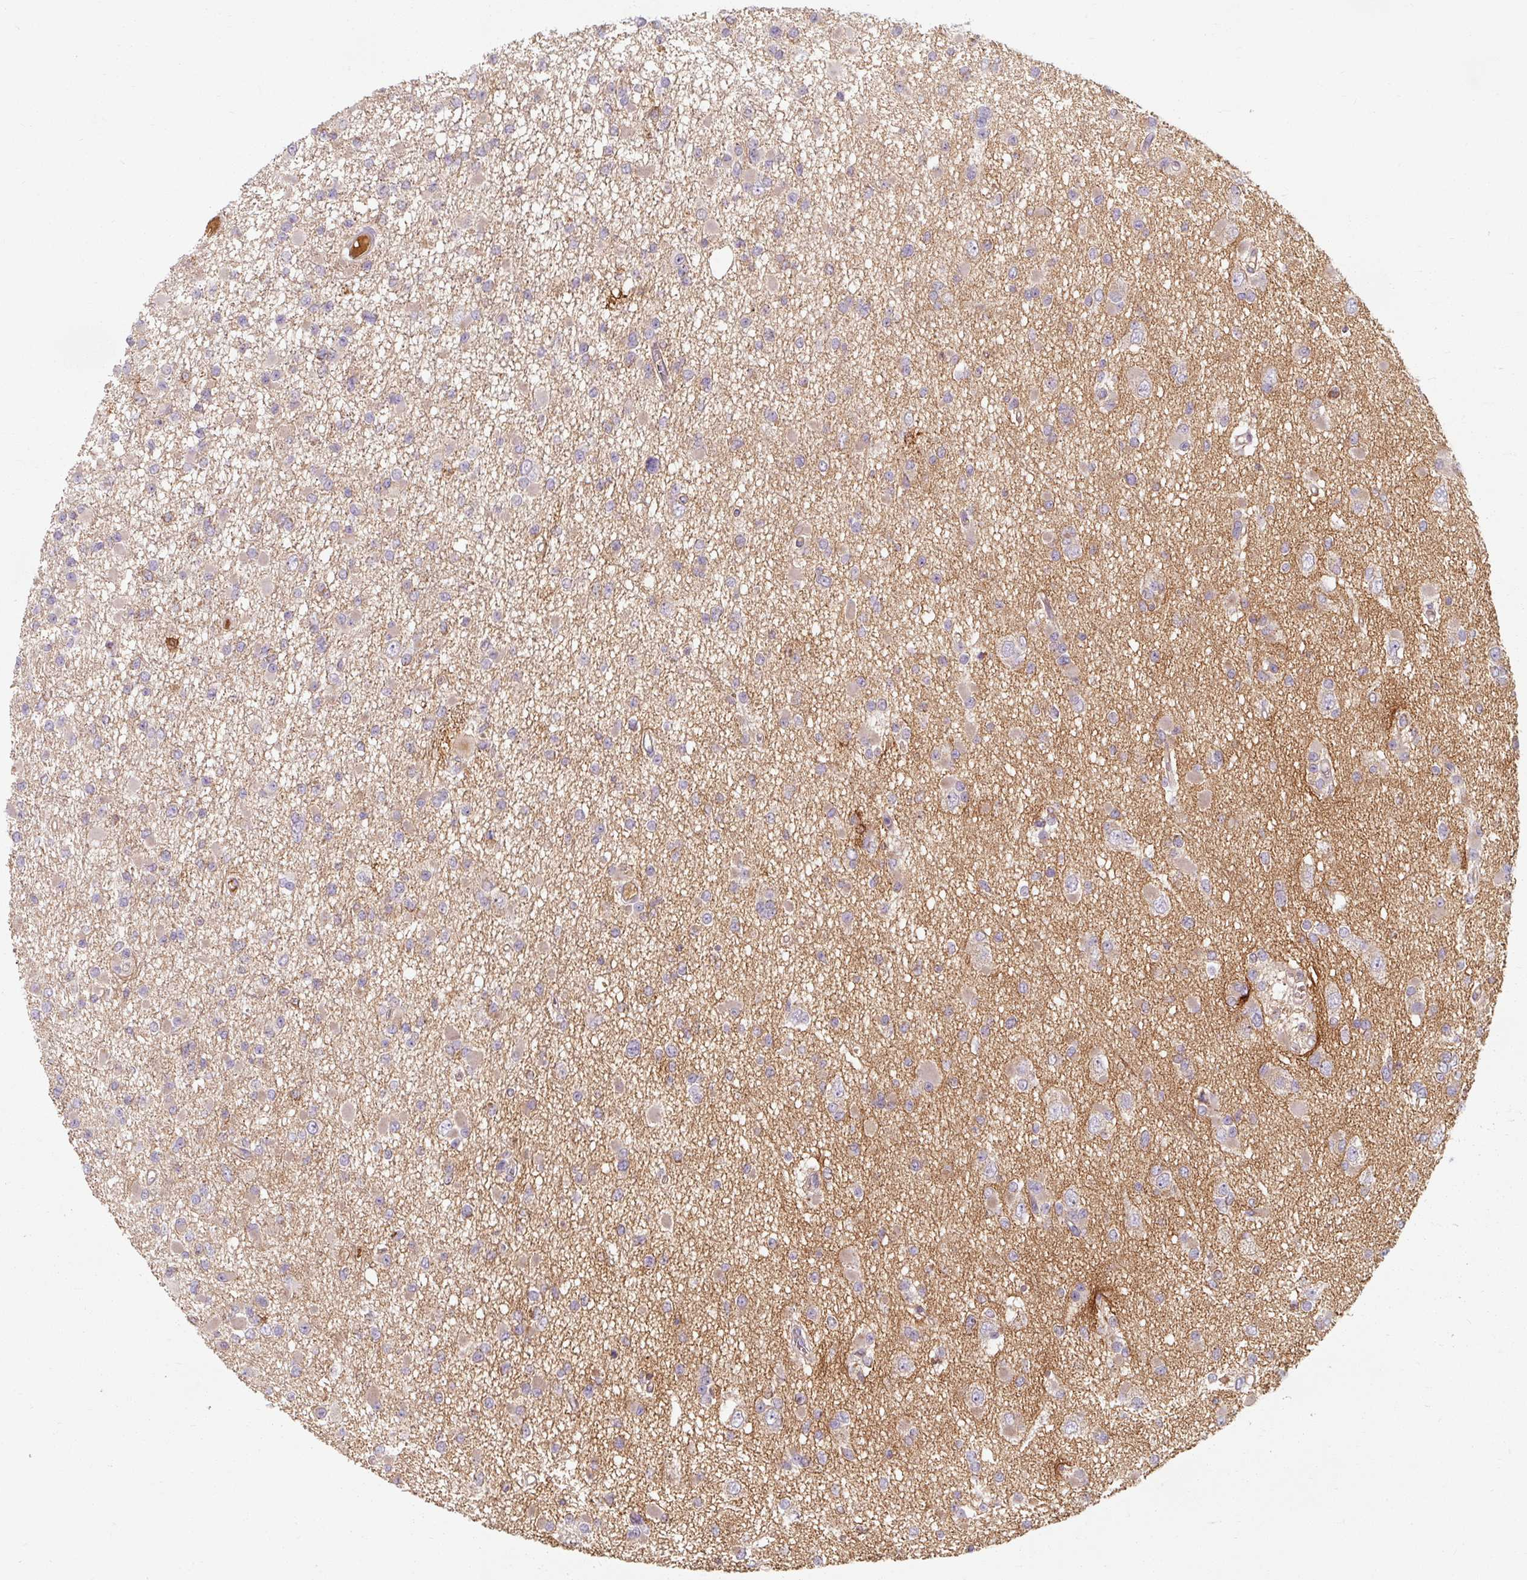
{"staining": {"intensity": "negative", "quantity": "none", "location": "none"}, "tissue": "glioma", "cell_type": "Tumor cells", "image_type": "cancer", "snomed": [{"axis": "morphology", "description": "Glioma, malignant, Low grade"}, {"axis": "topography", "description": "Brain"}], "caption": "An immunohistochemistry (IHC) photomicrograph of malignant low-grade glioma is shown. There is no staining in tumor cells of malignant low-grade glioma. Nuclei are stained in blue.", "gene": "TSEN54", "patient": {"sex": "female", "age": 22}}